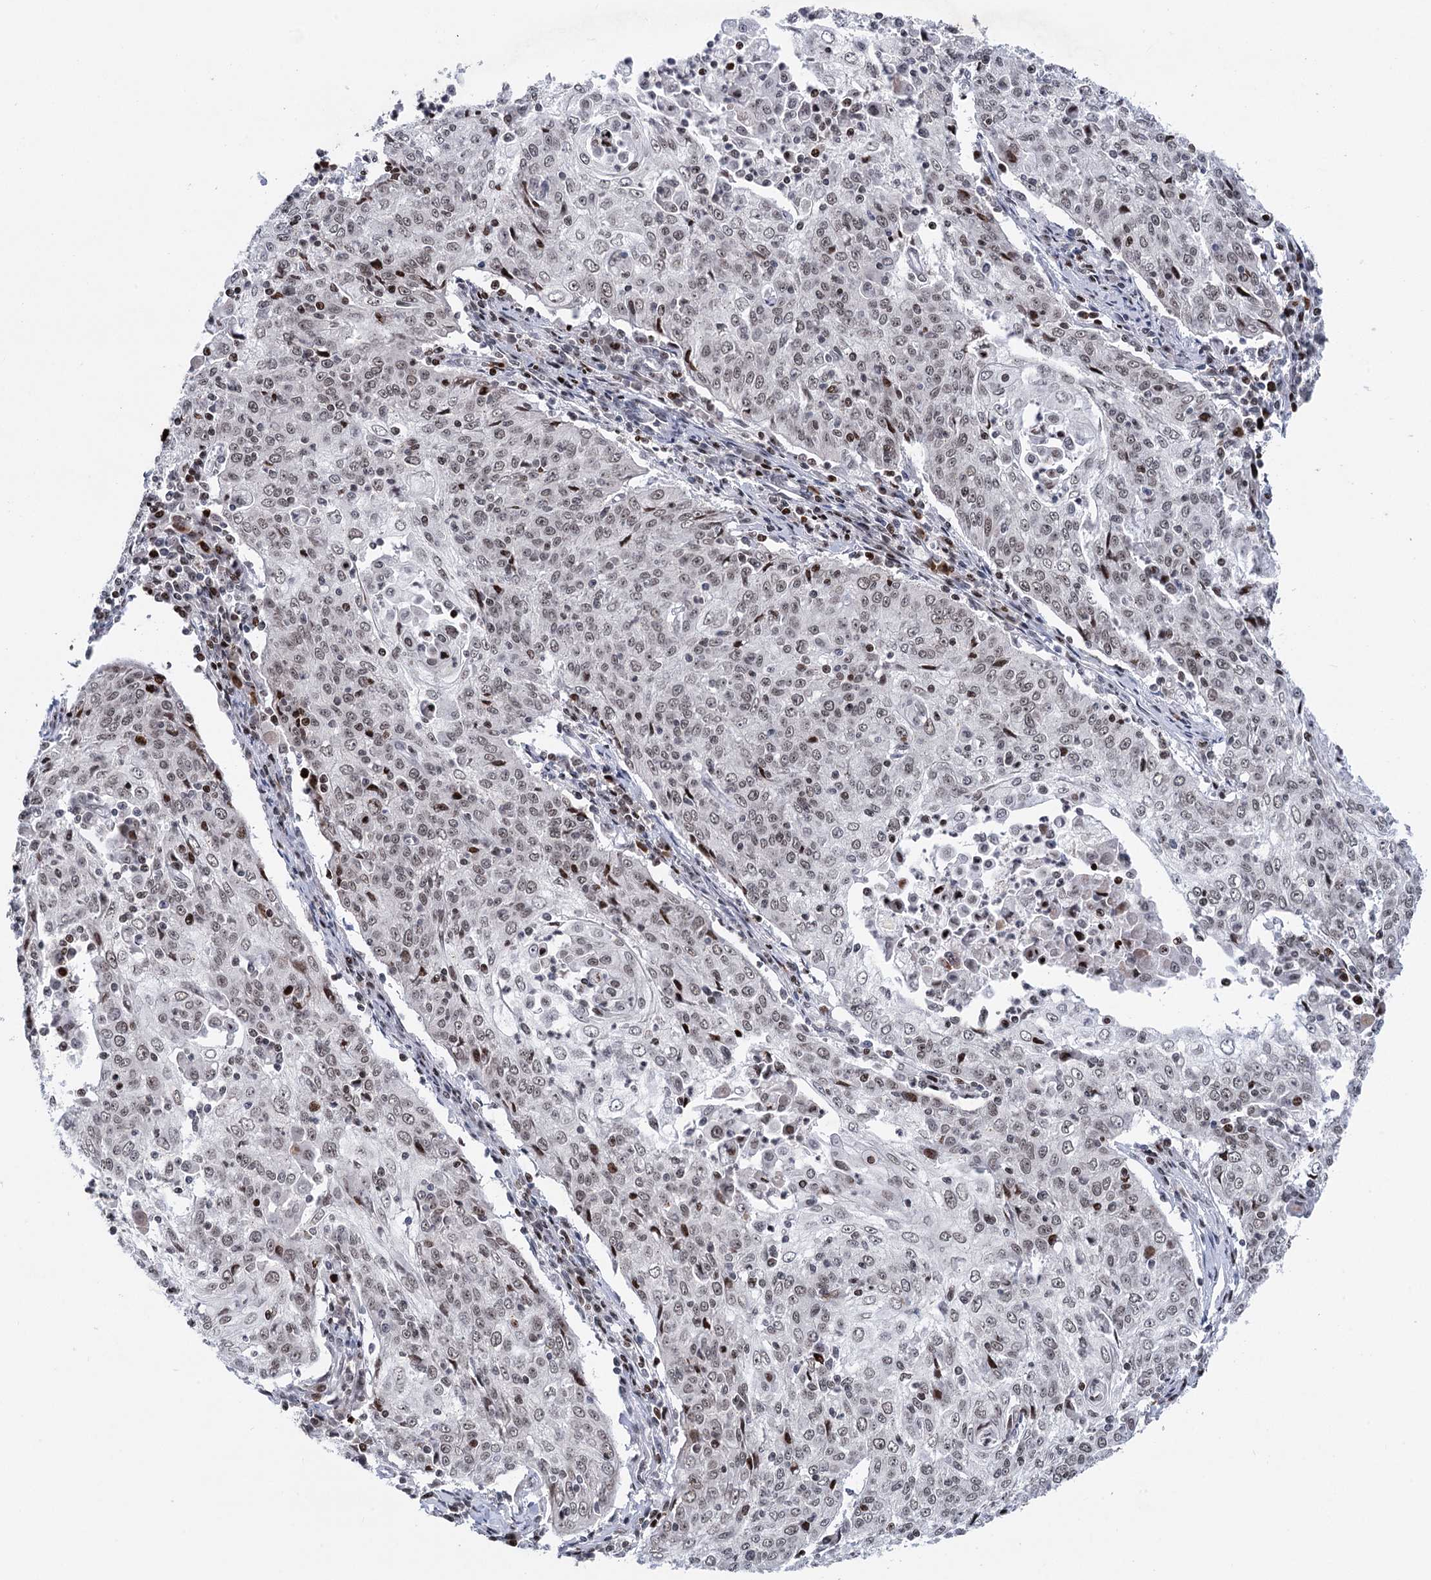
{"staining": {"intensity": "weak", "quantity": "<25%", "location": "nuclear"}, "tissue": "cervical cancer", "cell_type": "Tumor cells", "image_type": "cancer", "snomed": [{"axis": "morphology", "description": "Squamous cell carcinoma, NOS"}, {"axis": "topography", "description": "Cervix"}], "caption": "Immunohistochemistry (IHC) of cervical cancer demonstrates no staining in tumor cells. The staining was performed using DAB to visualize the protein expression in brown, while the nuclei were stained in blue with hematoxylin (Magnification: 20x).", "gene": "ZCCHC10", "patient": {"sex": "female", "age": 48}}